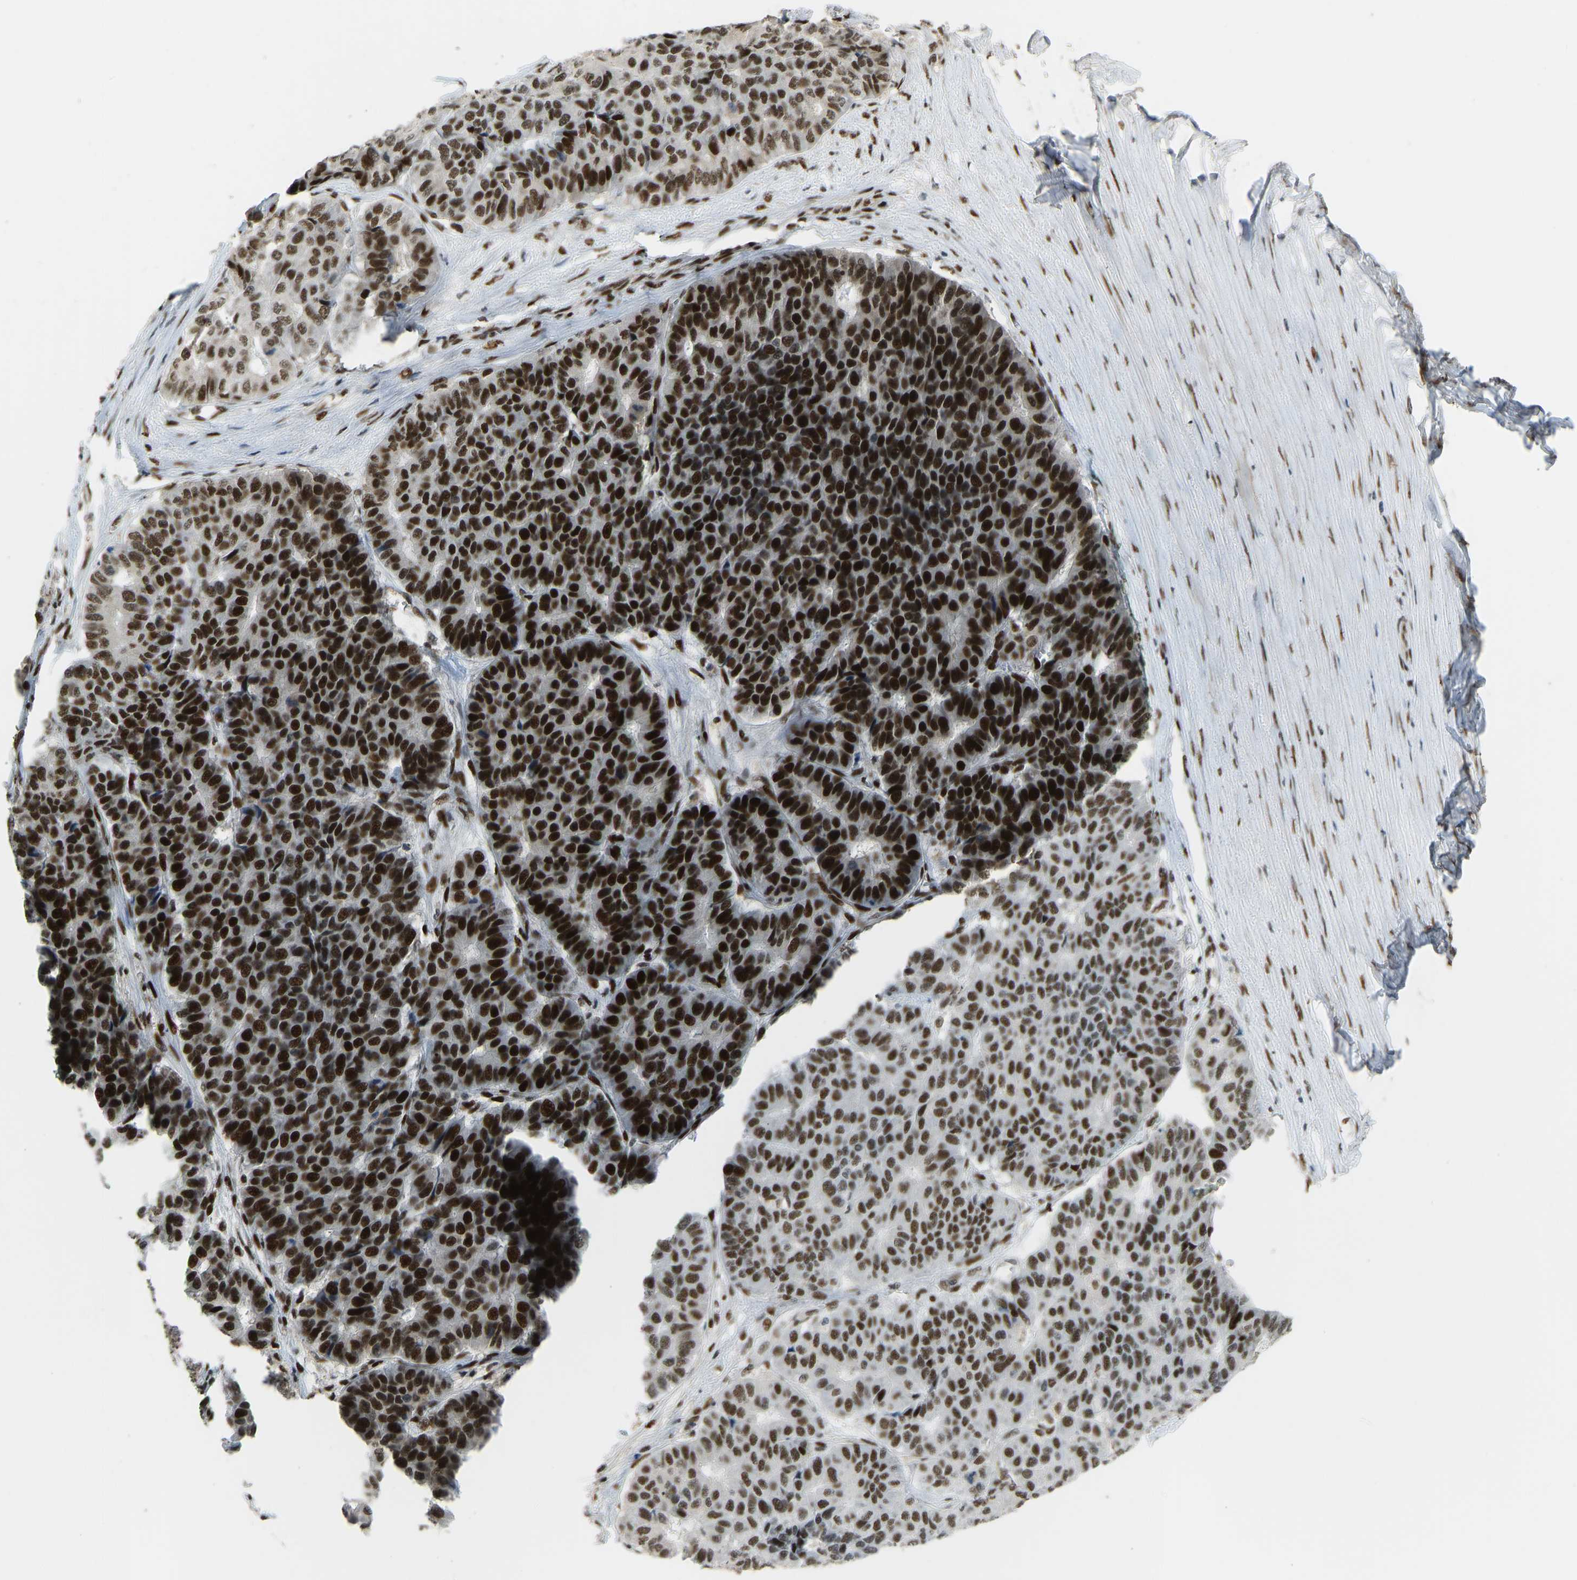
{"staining": {"intensity": "strong", "quantity": ">75%", "location": "nuclear"}, "tissue": "pancreatic cancer", "cell_type": "Tumor cells", "image_type": "cancer", "snomed": [{"axis": "morphology", "description": "Adenocarcinoma, NOS"}, {"axis": "topography", "description": "Pancreas"}], "caption": "Immunohistochemistry (IHC) (DAB) staining of human pancreatic adenocarcinoma displays strong nuclear protein expression in approximately >75% of tumor cells. (DAB IHC with brightfield microscopy, high magnification).", "gene": "FOXK1", "patient": {"sex": "male", "age": 50}}